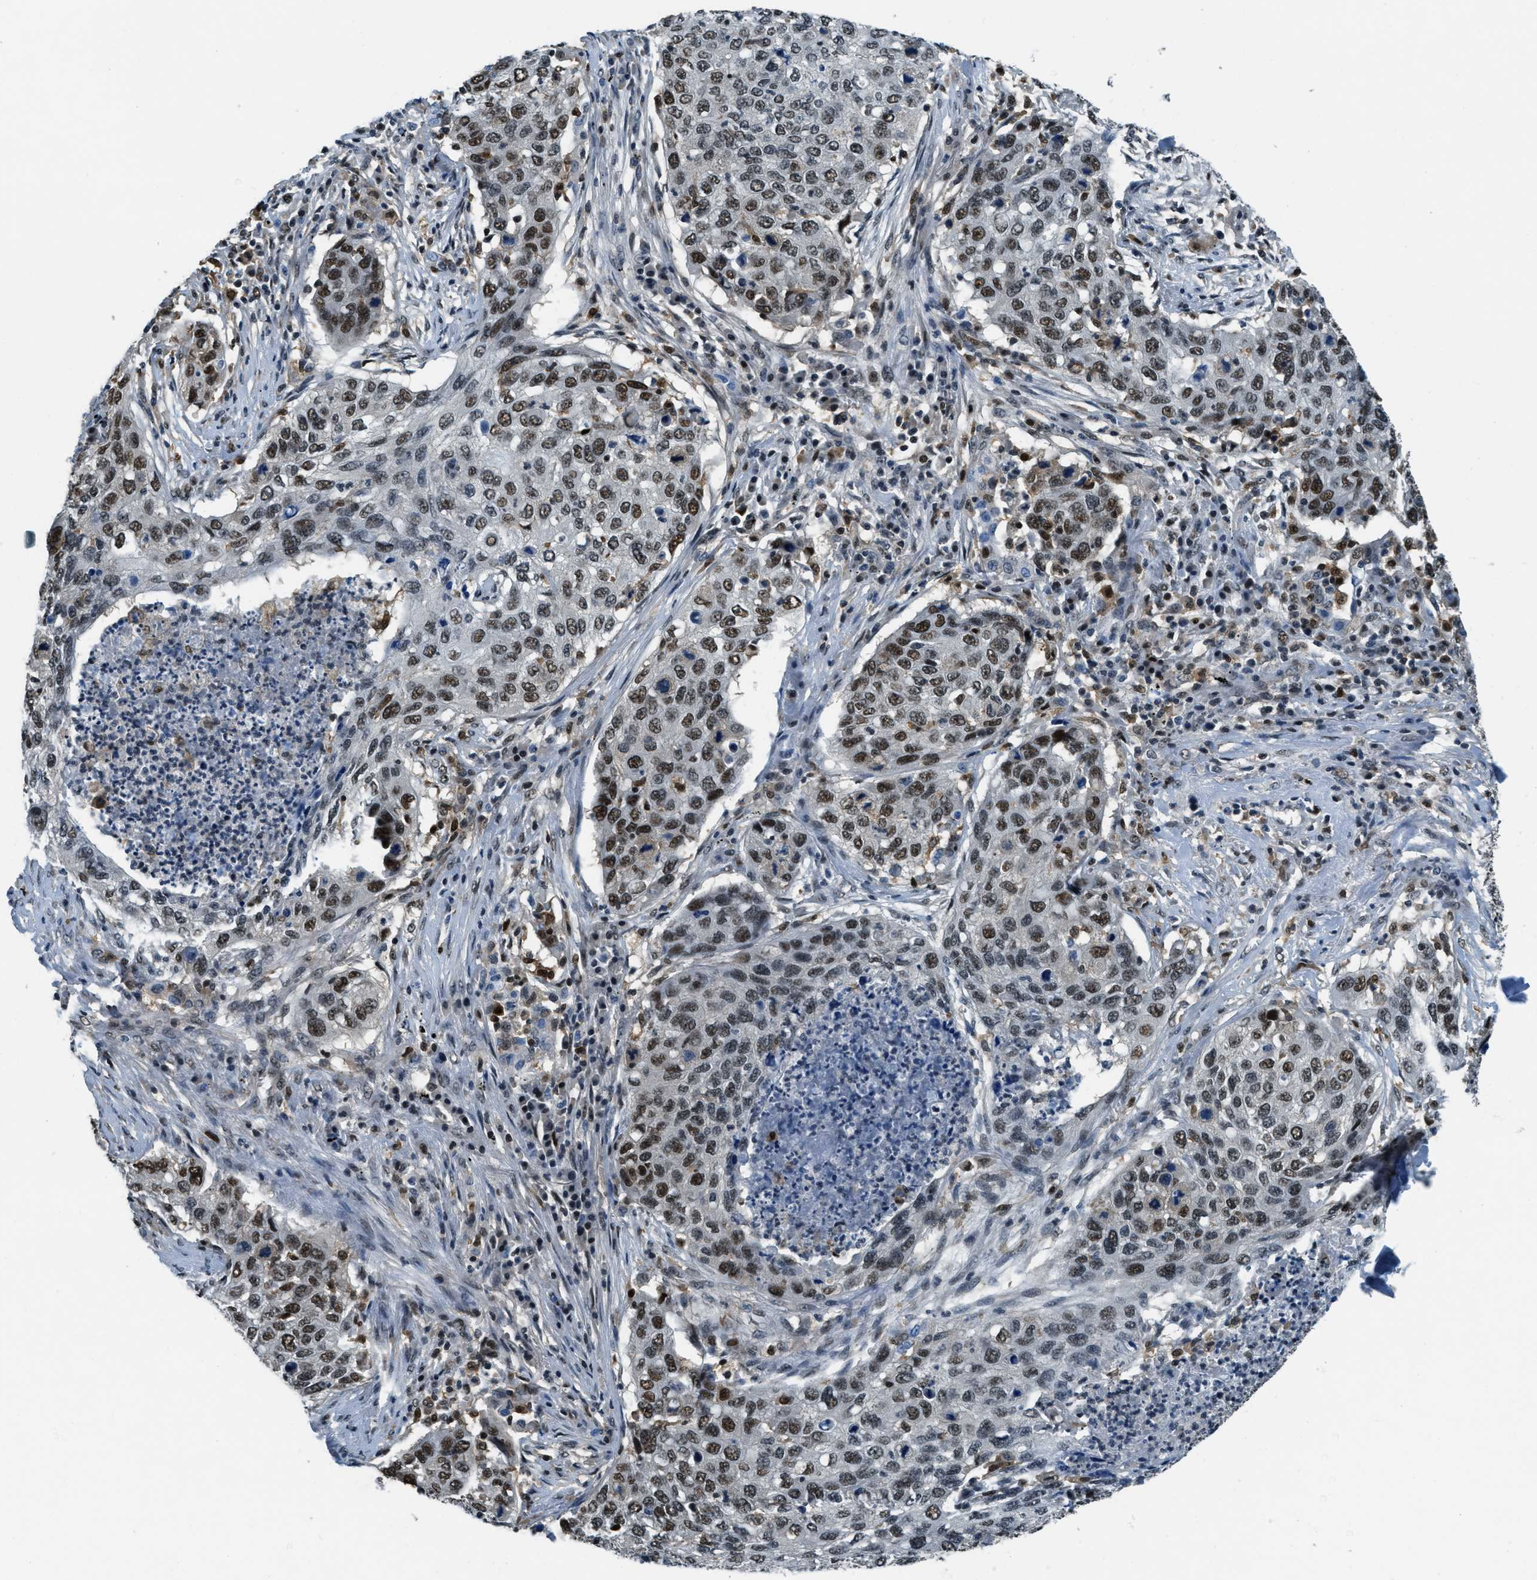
{"staining": {"intensity": "moderate", "quantity": ">75%", "location": "nuclear"}, "tissue": "lung cancer", "cell_type": "Tumor cells", "image_type": "cancer", "snomed": [{"axis": "morphology", "description": "Squamous cell carcinoma, NOS"}, {"axis": "topography", "description": "Lung"}], "caption": "A high-resolution image shows immunohistochemistry staining of lung squamous cell carcinoma, which shows moderate nuclear positivity in approximately >75% of tumor cells.", "gene": "OGFR", "patient": {"sex": "female", "age": 63}}